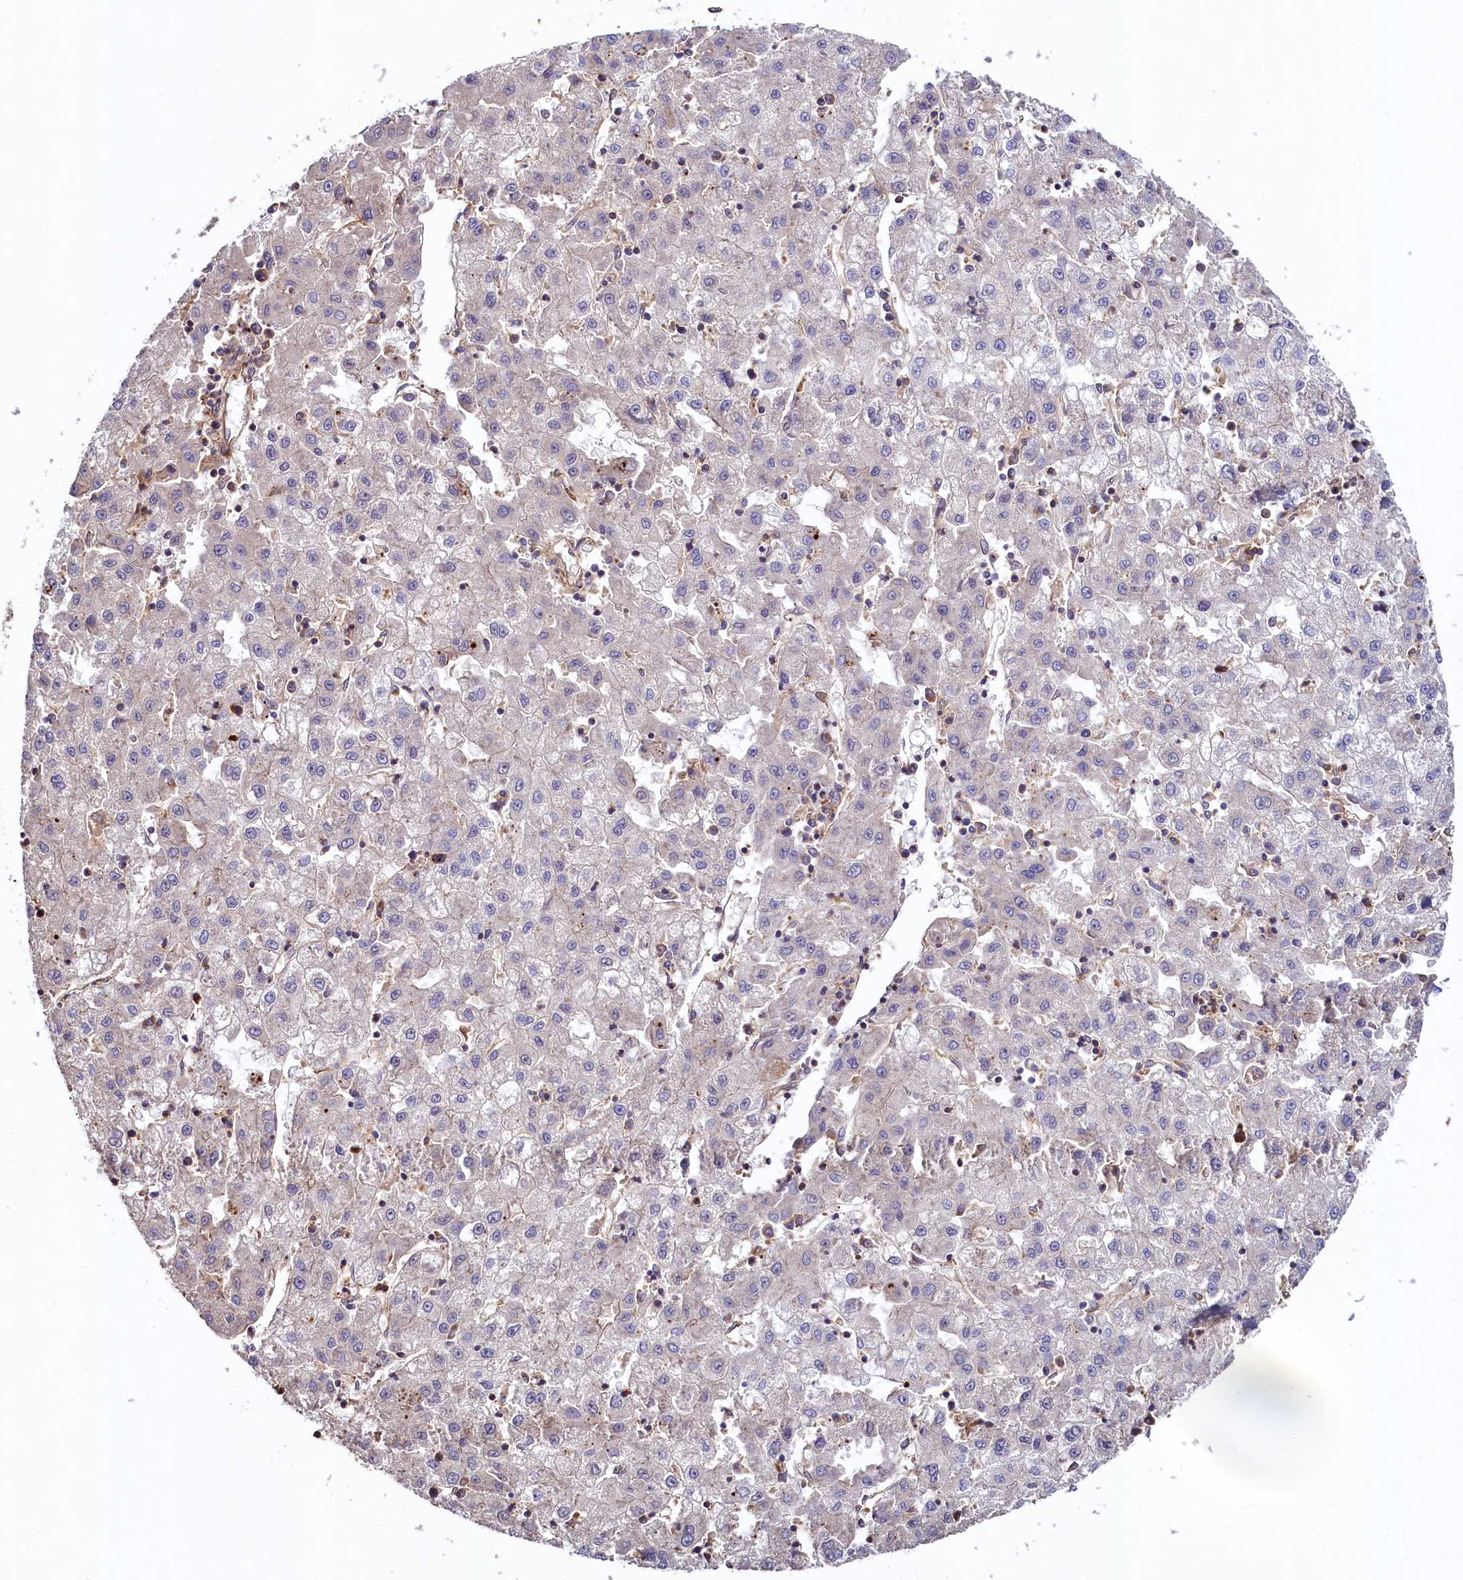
{"staining": {"intensity": "negative", "quantity": "none", "location": "none"}, "tissue": "liver cancer", "cell_type": "Tumor cells", "image_type": "cancer", "snomed": [{"axis": "morphology", "description": "Carcinoma, Hepatocellular, NOS"}, {"axis": "topography", "description": "Liver"}], "caption": "The photomicrograph displays no staining of tumor cells in liver hepatocellular carcinoma. (DAB (3,3'-diaminobenzidine) immunohistochemistry (IHC), high magnification).", "gene": "KLHDC4", "patient": {"sex": "male", "age": 72}}